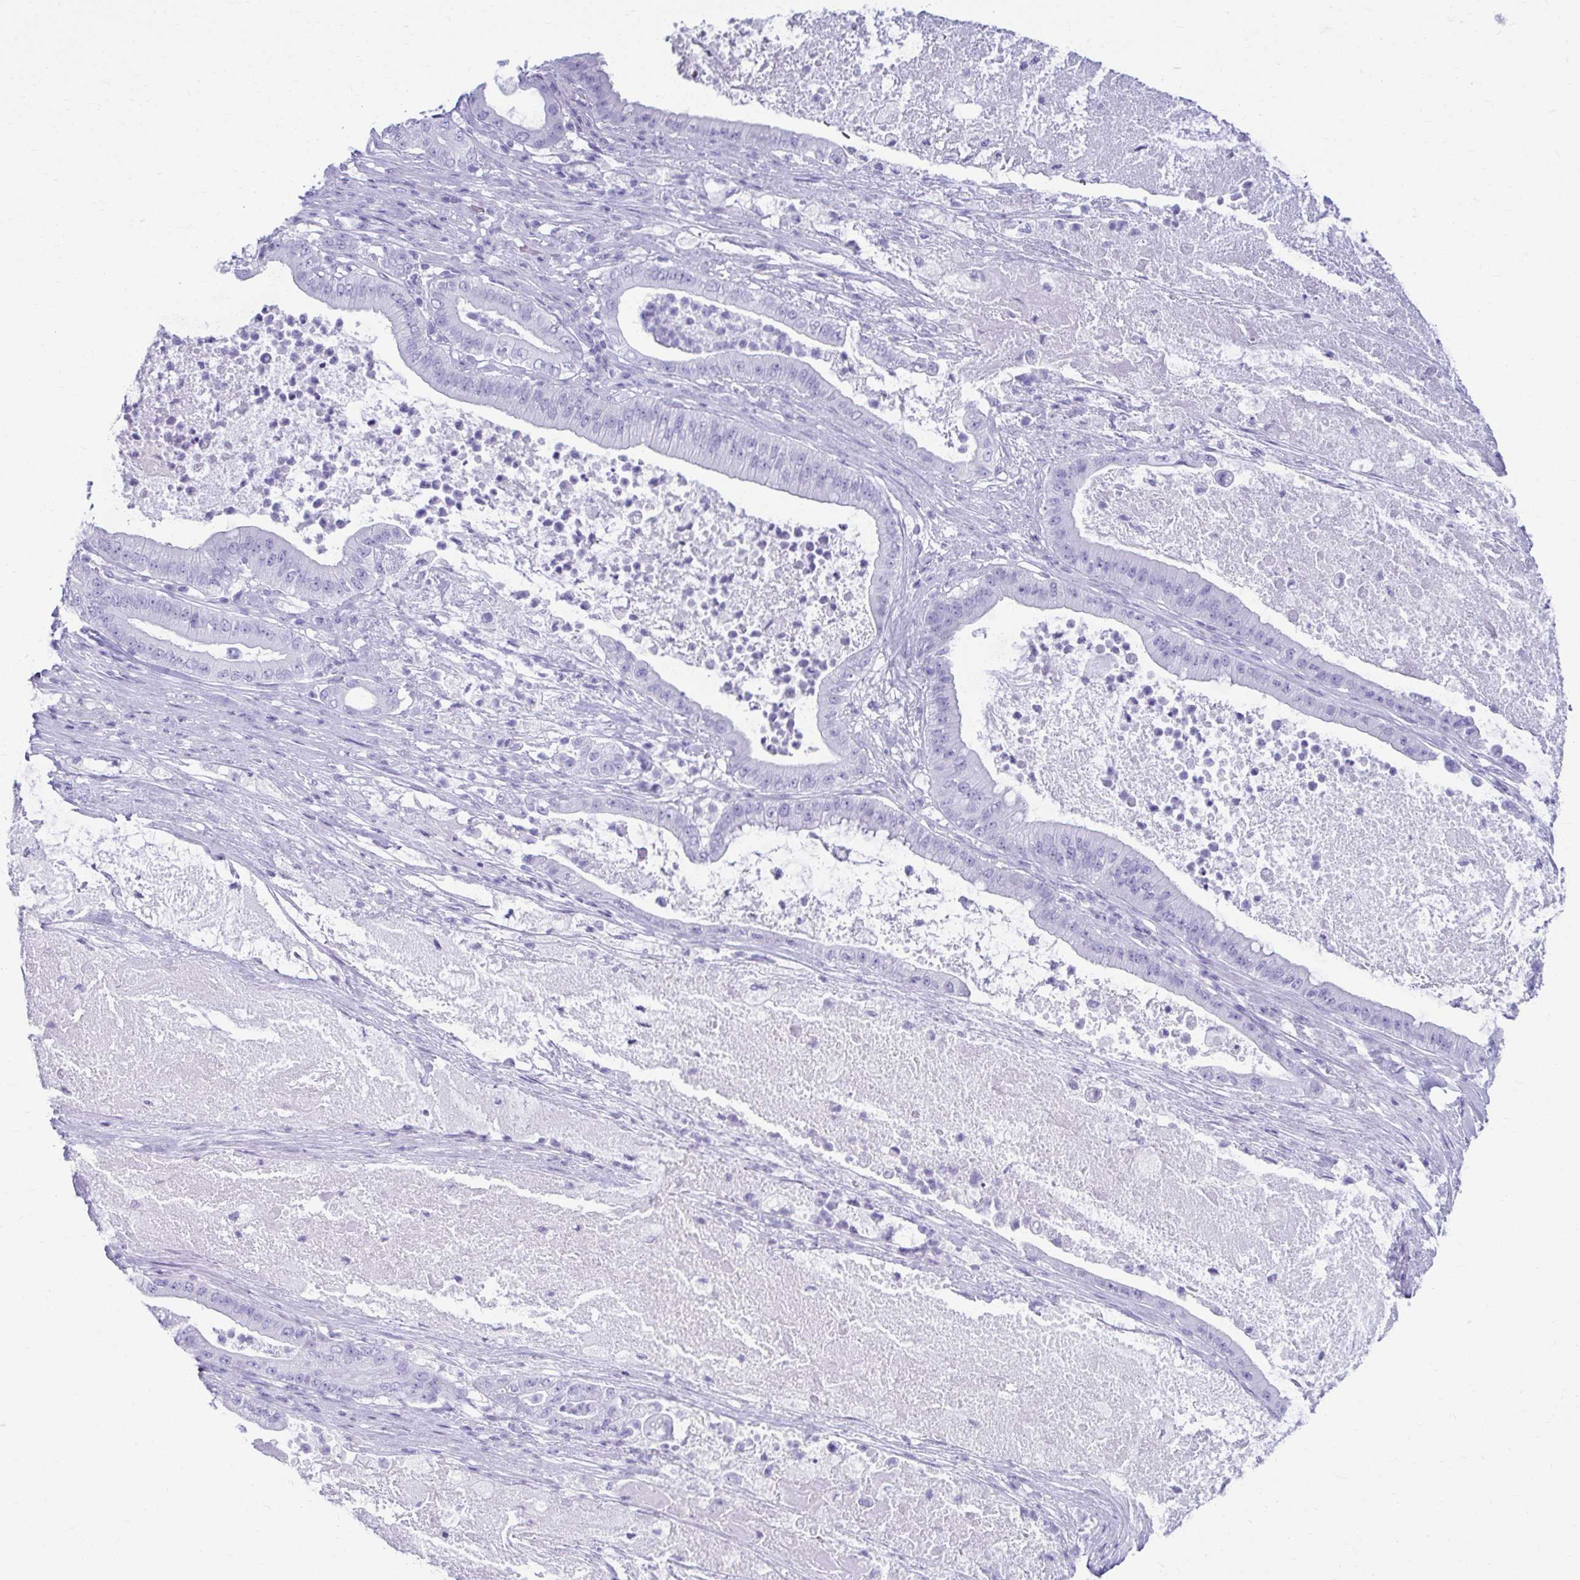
{"staining": {"intensity": "negative", "quantity": "none", "location": "none"}, "tissue": "pancreatic cancer", "cell_type": "Tumor cells", "image_type": "cancer", "snomed": [{"axis": "morphology", "description": "Adenocarcinoma, NOS"}, {"axis": "topography", "description": "Pancreas"}], "caption": "Immunohistochemistry photomicrograph of neoplastic tissue: human adenocarcinoma (pancreatic) stained with DAB shows no significant protein positivity in tumor cells.", "gene": "ATP4B", "patient": {"sex": "male", "age": 71}}